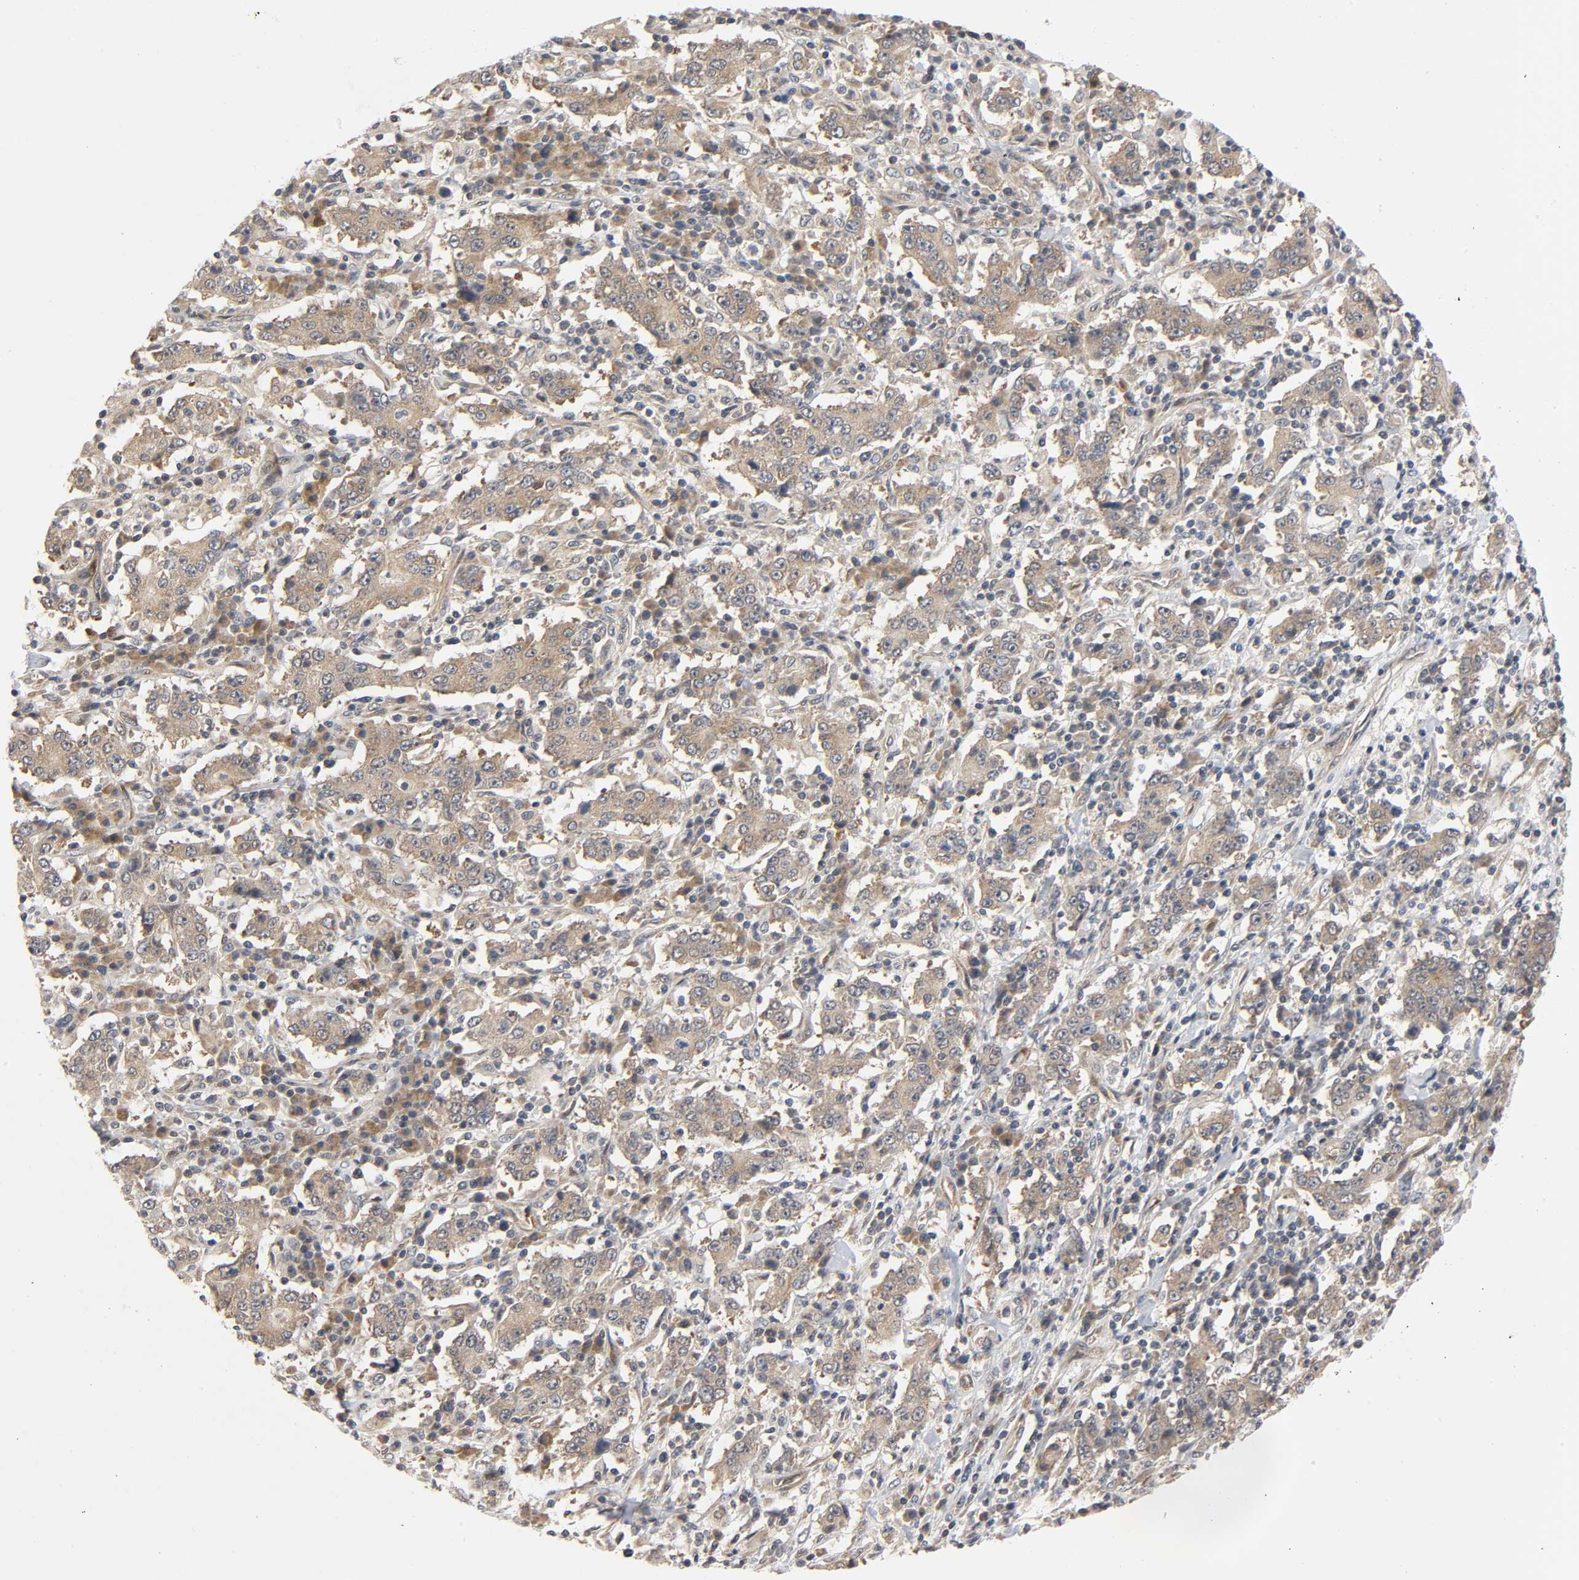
{"staining": {"intensity": "moderate", "quantity": ">75%", "location": "cytoplasmic/membranous"}, "tissue": "stomach cancer", "cell_type": "Tumor cells", "image_type": "cancer", "snomed": [{"axis": "morphology", "description": "Normal tissue, NOS"}, {"axis": "morphology", "description": "Adenocarcinoma, NOS"}, {"axis": "topography", "description": "Stomach, upper"}, {"axis": "topography", "description": "Stomach"}], "caption": "Stomach cancer stained for a protein (brown) exhibits moderate cytoplasmic/membranous positive expression in approximately >75% of tumor cells.", "gene": "MAPK8", "patient": {"sex": "male", "age": 59}}